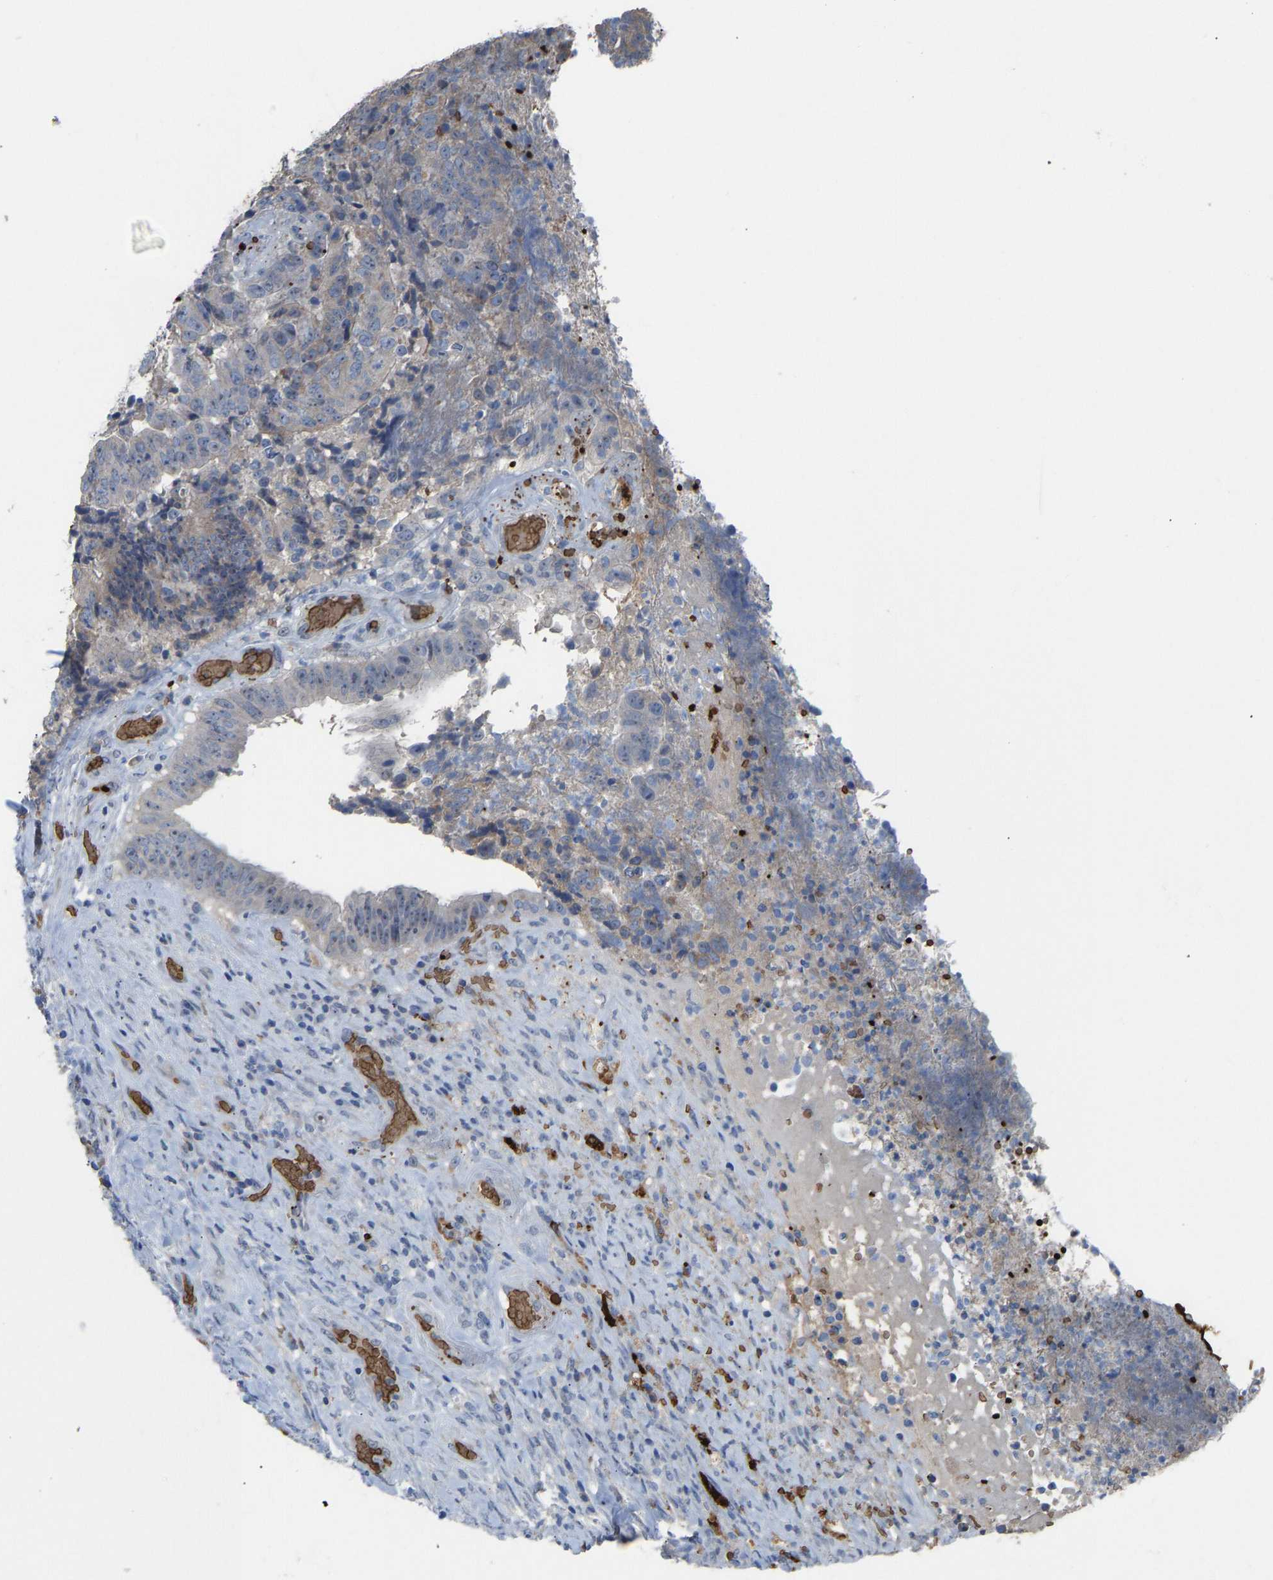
{"staining": {"intensity": "weak", "quantity": "<25%", "location": "cytoplasmic/membranous"}, "tissue": "colorectal cancer", "cell_type": "Tumor cells", "image_type": "cancer", "snomed": [{"axis": "morphology", "description": "Adenocarcinoma, NOS"}, {"axis": "topography", "description": "Rectum"}], "caption": "Tumor cells show no significant expression in colorectal cancer. Nuclei are stained in blue.", "gene": "PIGS", "patient": {"sex": "male", "age": 72}}